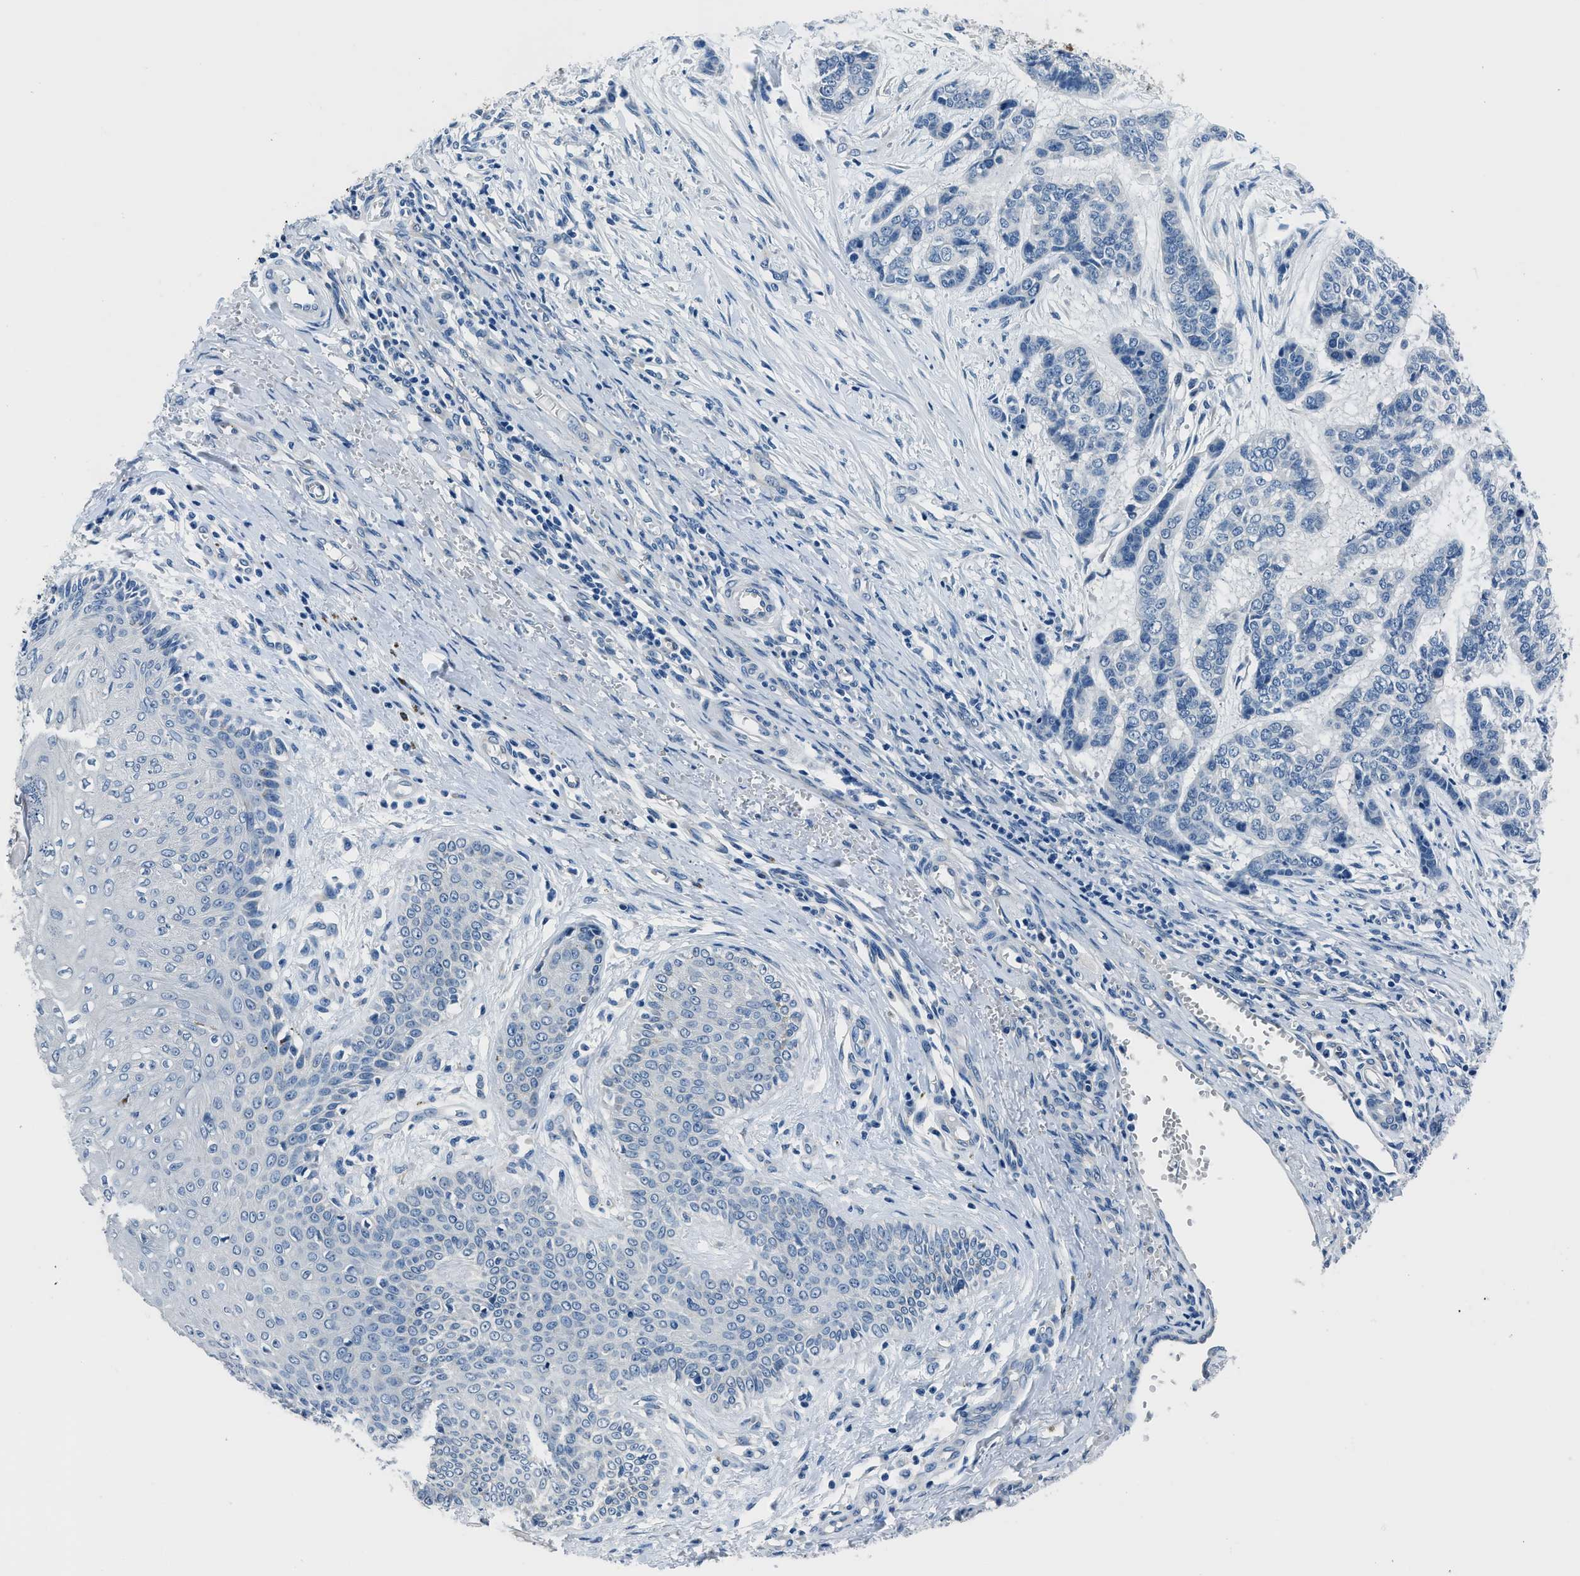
{"staining": {"intensity": "negative", "quantity": "none", "location": "none"}, "tissue": "skin cancer", "cell_type": "Tumor cells", "image_type": "cancer", "snomed": [{"axis": "morphology", "description": "Basal cell carcinoma"}, {"axis": "topography", "description": "Skin"}], "caption": "This is a micrograph of immunohistochemistry (IHC) staining of basal cell carcinoma (skin), which shows no expression in tumor cells. (DAB (3,3'-diaminobenzidine) immunohistochemistry (IHC) visualized using brightfield microscopy, high magnification).", "gene": "GJA3", "patient": {"sex": "female", "age": 64}}